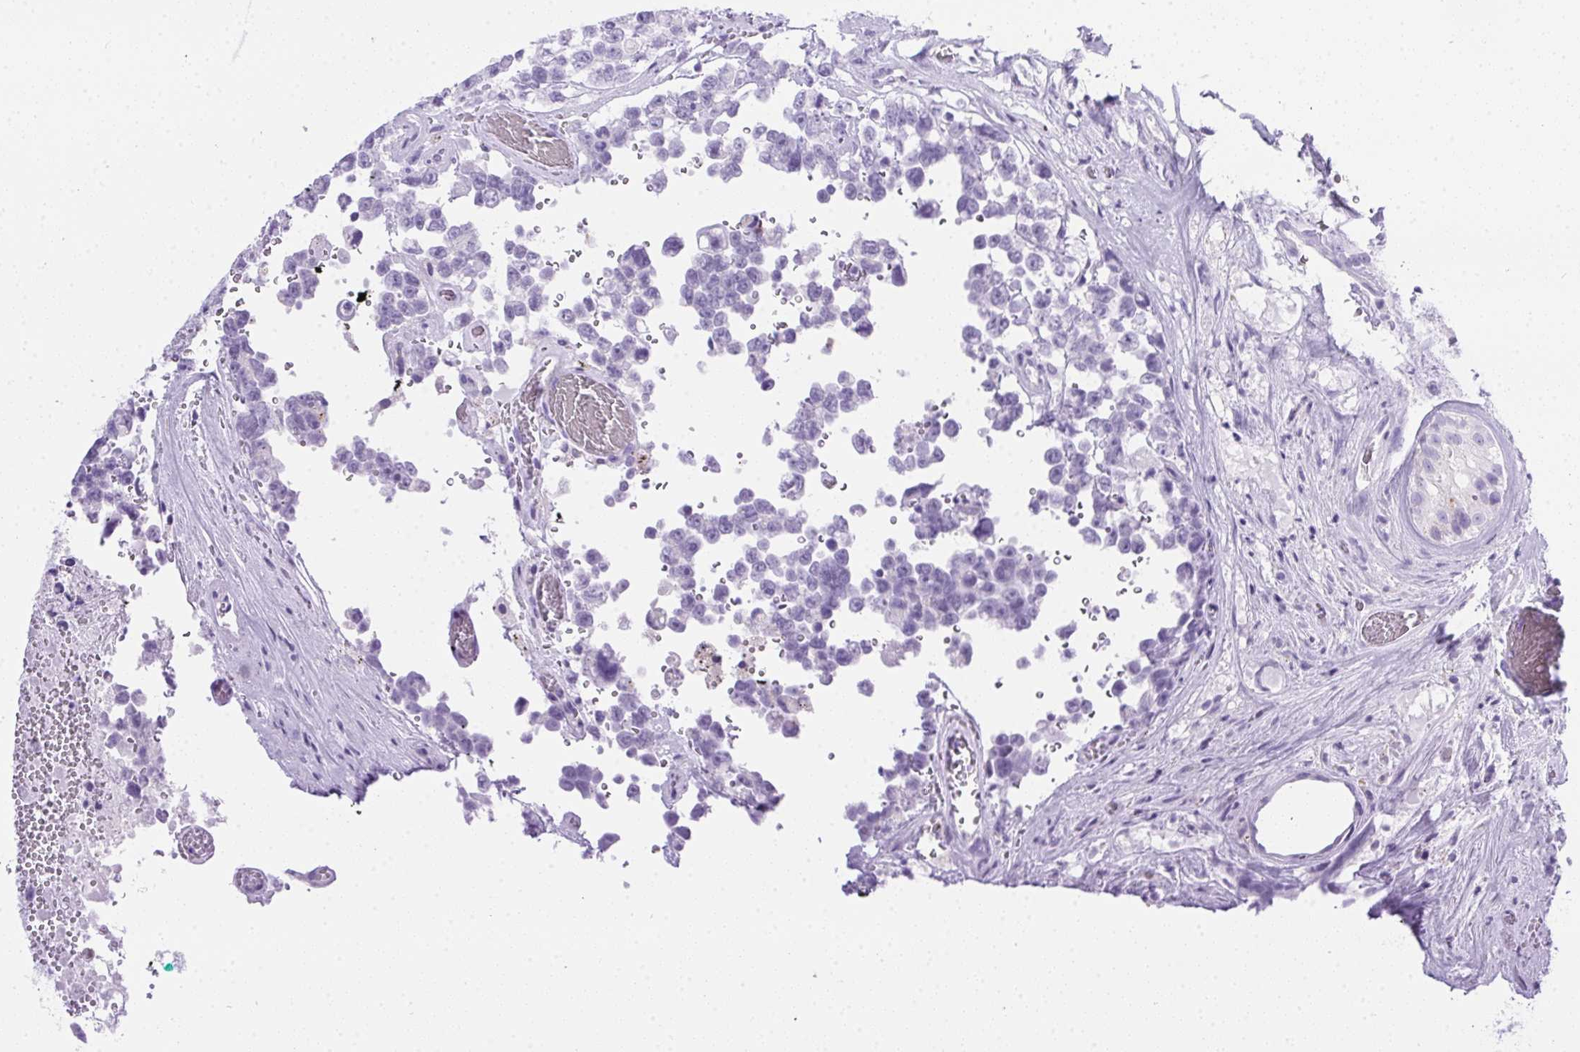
{"staining": {"intensity": "negative", "quantity": "none", "location": "none"}, "tissue": "testis cancer", "cell_type": "Tumor cells", "image_type": "cancer", "snomed": [{"axis": "morphology", "description": "Carcinoma, Embryonal, NOS"}, {"axis": "topography", "description": "Testis"}], "caption": "There is no significant expression in tumor cells of embryonal carcinoma (testis).", "gene": "SPACA5B", "patient": {"sex": "male", "age": 18}}